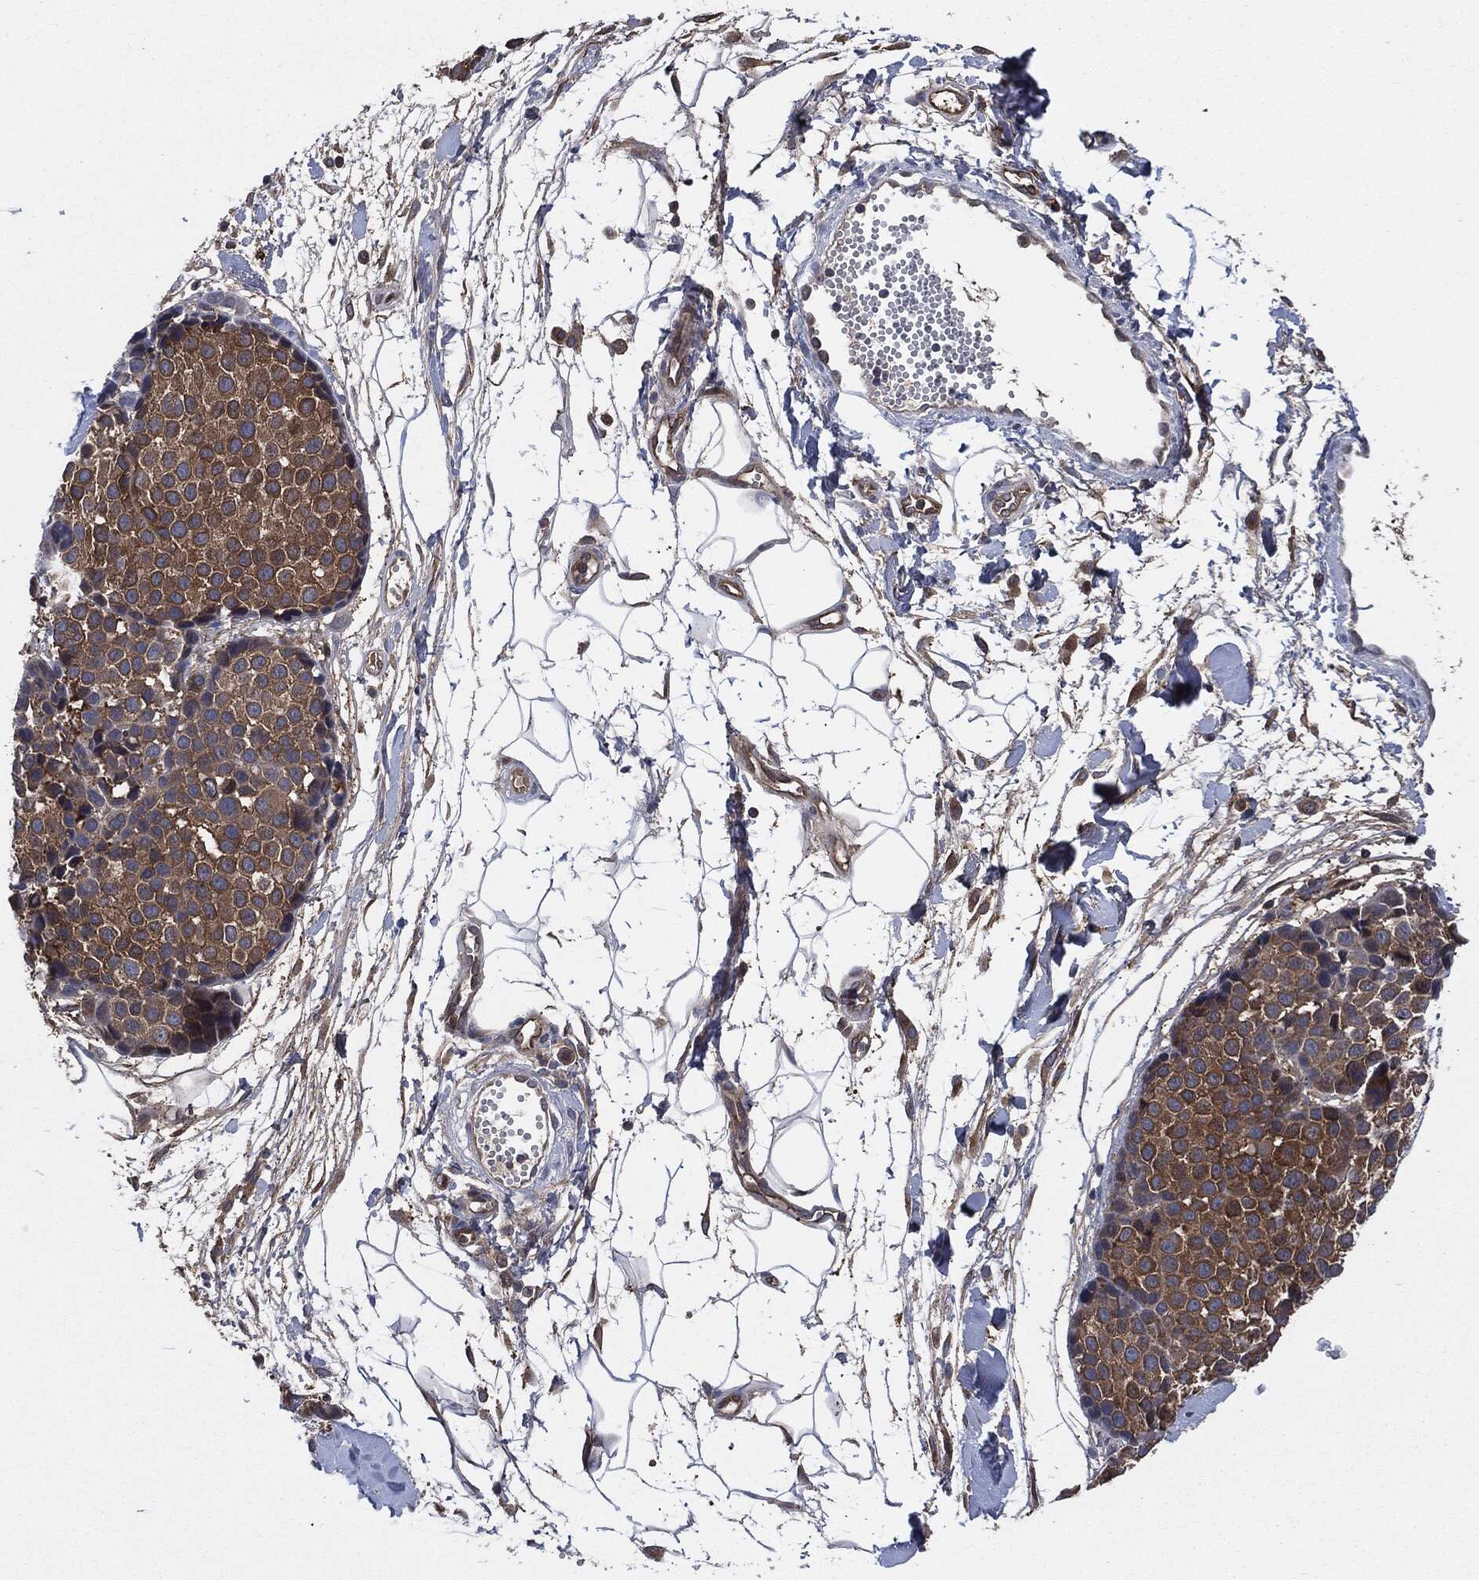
{"staining": {"intensity": "strong", "quantity": ">75%", "location": "cytoplasmic/membranous"}, "tissue": "melanoma", "cell_type": "Tumor cells", "image_type": "cancer", "snomed": [{"axis": "morphology", "description": "Malignant melanoma, NOS"}, {"axis": "topography", "description": "Skin"}], "caption": "DAB (3,3'-diaminobenzidine) immunohistochemical staining of human melanoma shows strong cytoplasmic/membranous protein positivity in about >75% of tumor cells.", "gene": "XPNPEP1", "patient": {"sex": "female", "age": 86}}